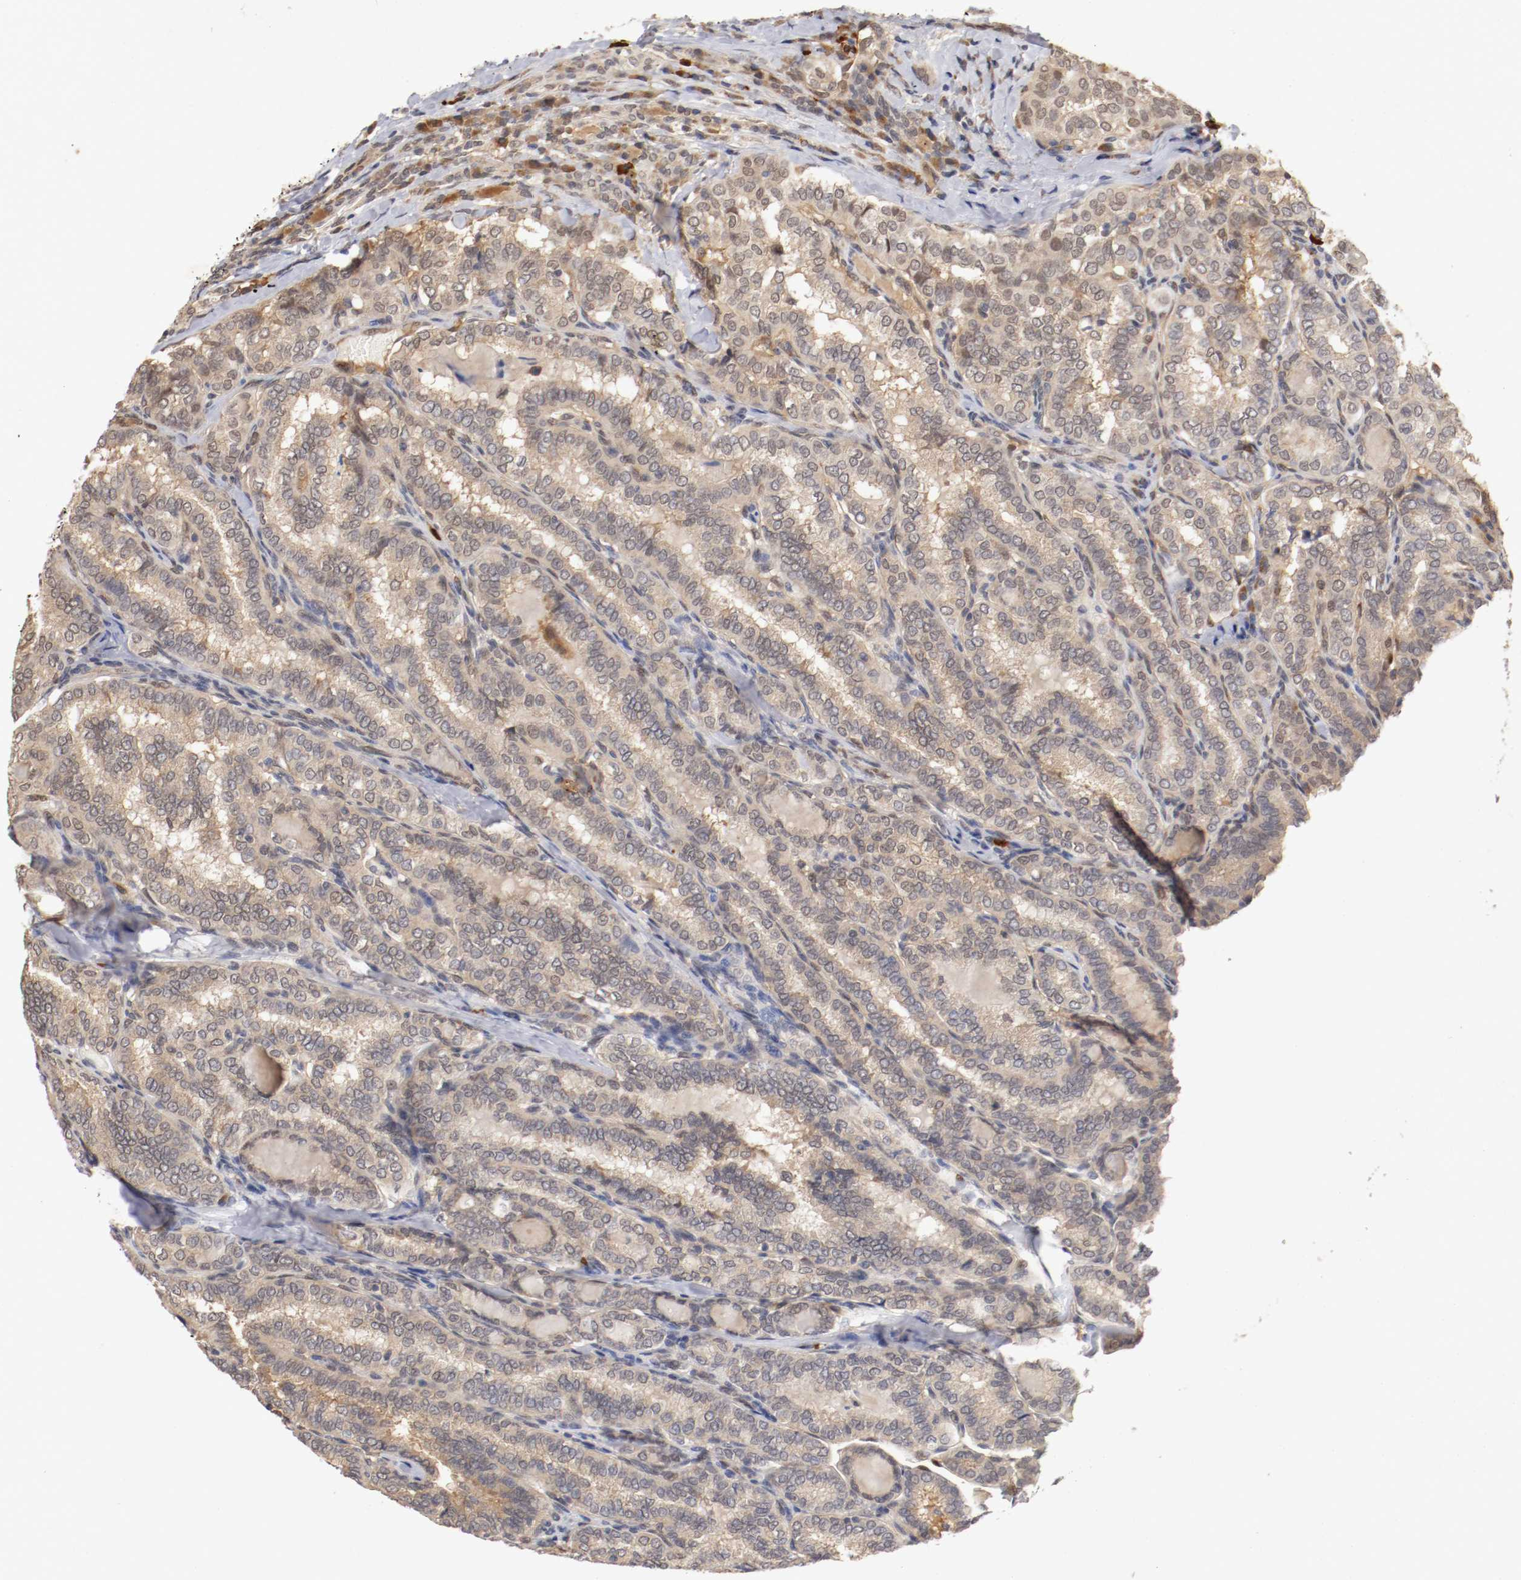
{"staining": {"intensity": "weak", "quantity": ">75%", "location": "cytoplasmic/membranous"}, "tissue": "thyroid cancer", "cell_type": "Tumor cells", "image_type": "cancer", "snomed": [{"axis": "morphology", "description": "Papillary adenocarcinoma, NOS"}, {"axis": "topography", "description": "Thyroid gland"}], "caption": "About >75% of tumor cells in human thyroid cancer demonstrate weak cytoplasmic/membranous protein positivity as visualized by brown immunohistochemical staining.", "gene": "DNMT3B", "patient": {"sex": "female", "age": 30}}